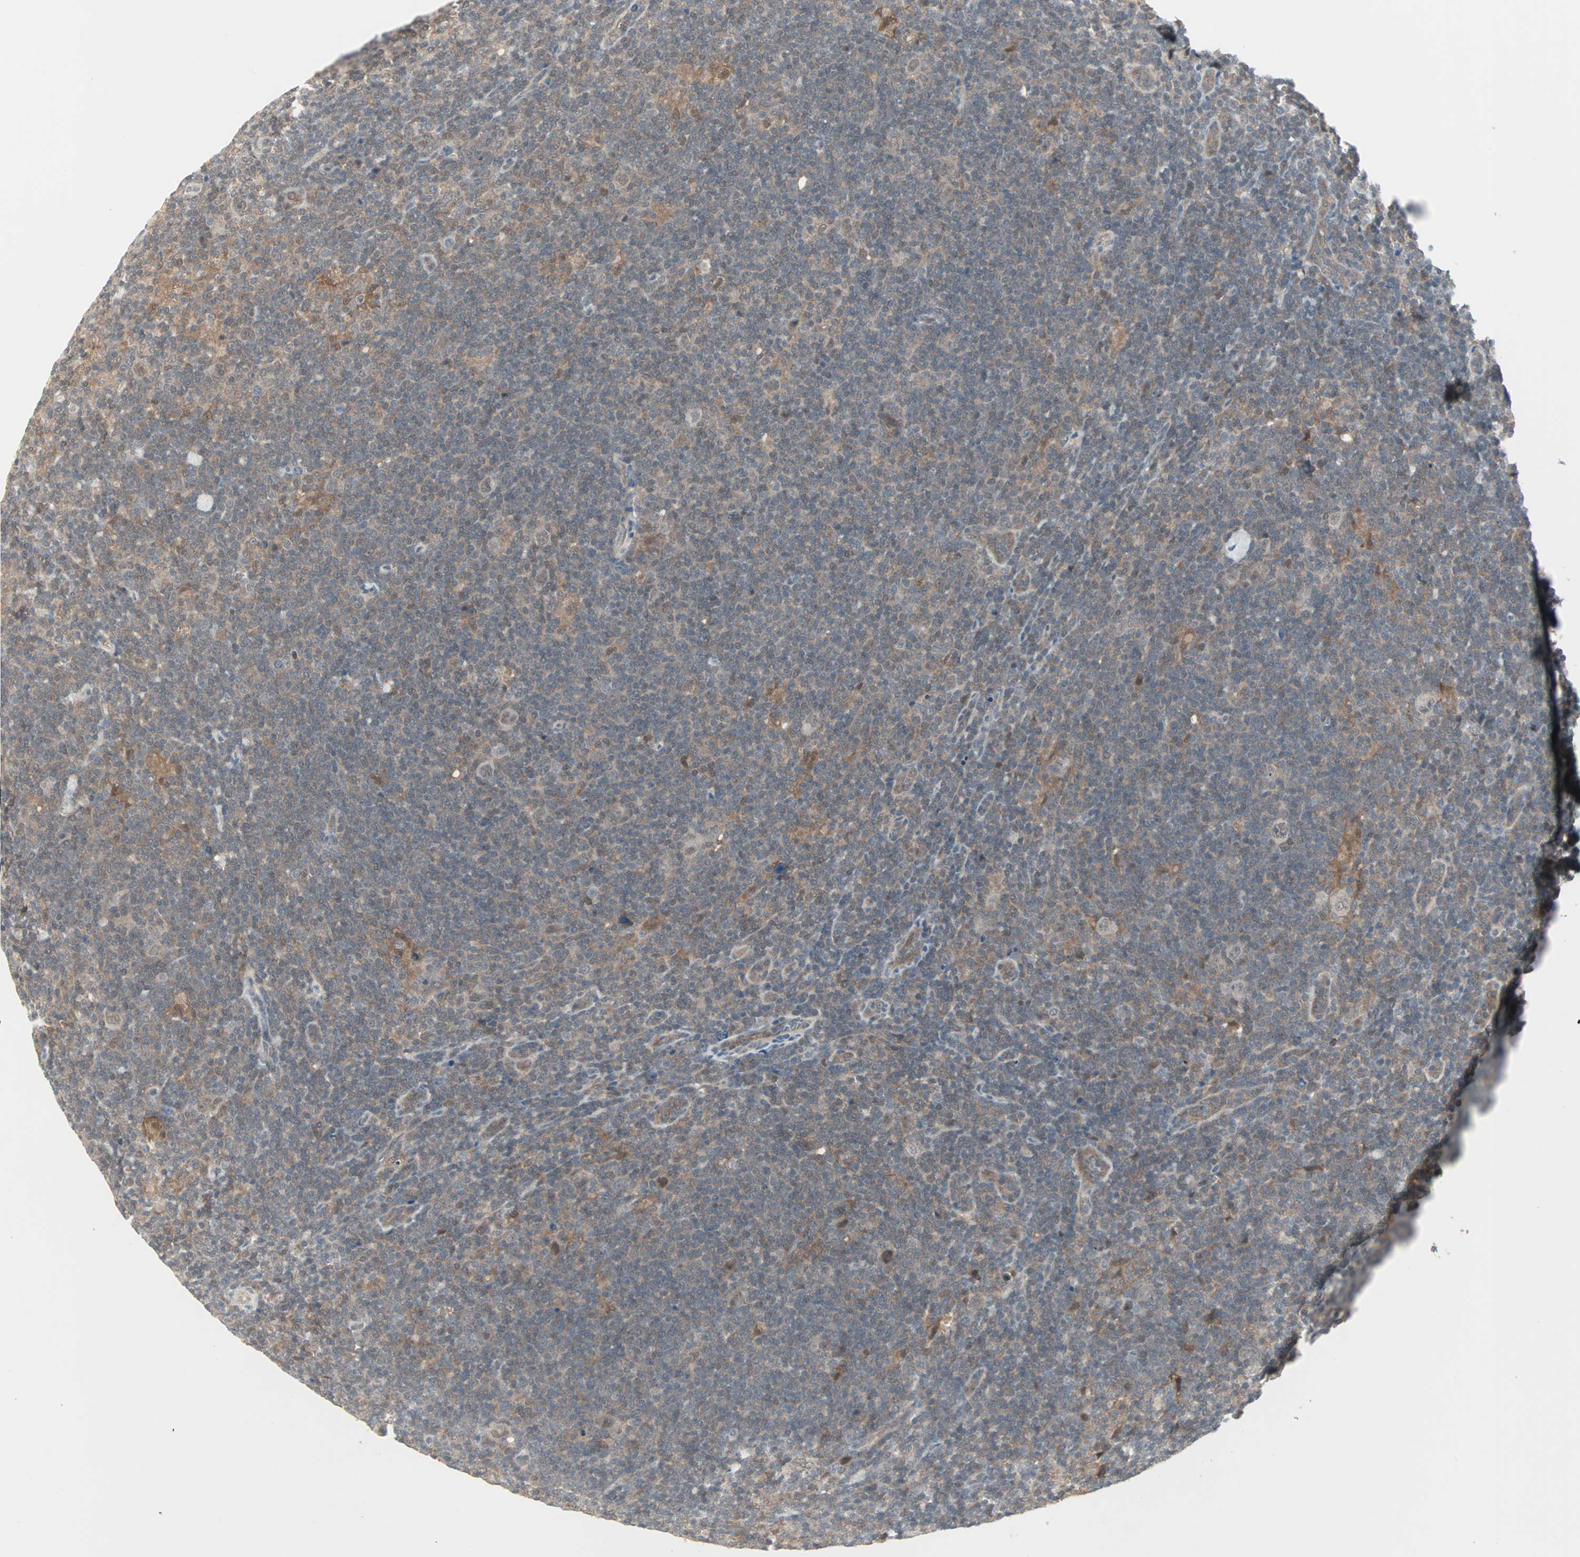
{"staining": {"intensity": "negative", "quantity": "none", "location": "none"}, "tissue": "lymphoma", "cell_type": "Tumor cells", "image_type": "cancer", "snomed": [{"axis": "morphology", "description": "Hodgkin's disease, NOS"}, {"axis": "topography", "description": "Lymph node"}], "caption": "Human Hodgkin's disease stained for a protein using IHC shows no expression in tumor cells.", "gene": "PTPA", "patient": {"sex": "female", "age": 57}}